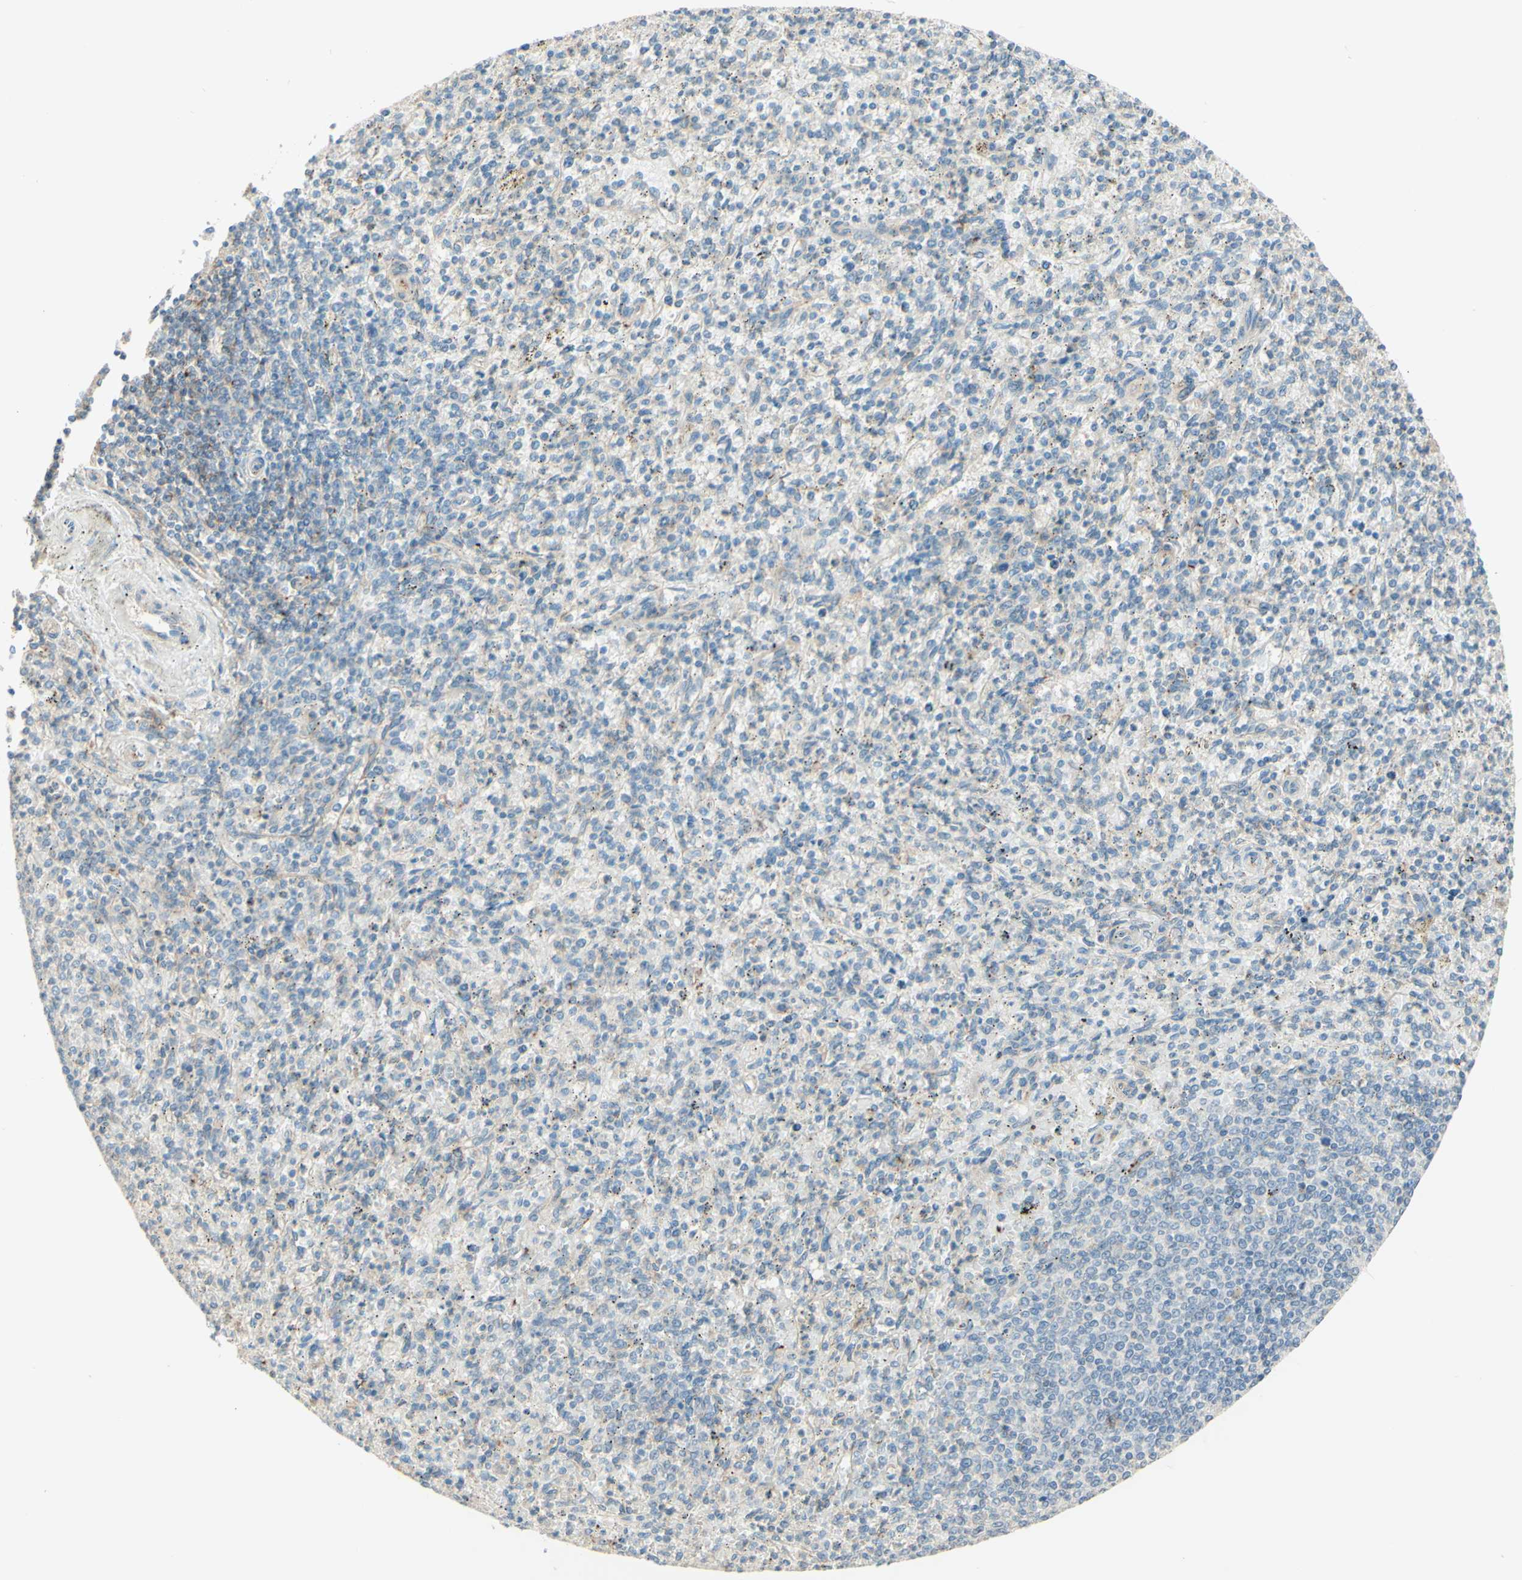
{"staining": {"intensity": "negative", "quantity": "none", "location": "none"}, "tissue": "spleen", "cell_type": "Cells in red pulp", "image_type": "normal", "snomed": [{"axis": "morphology", "description": "Normal tissue, NOS"}, {"axis": "topography", "description": "Spleen"}], "caption": "The immunohistochemistry (IHC) micrograph has no significant staining in cells in red pulp of spleen. (Immunohistochemistry, brightfield microscopy, high magnification).", "gene": "RNF149", "patient": {"sex": "male", "age": 72}}